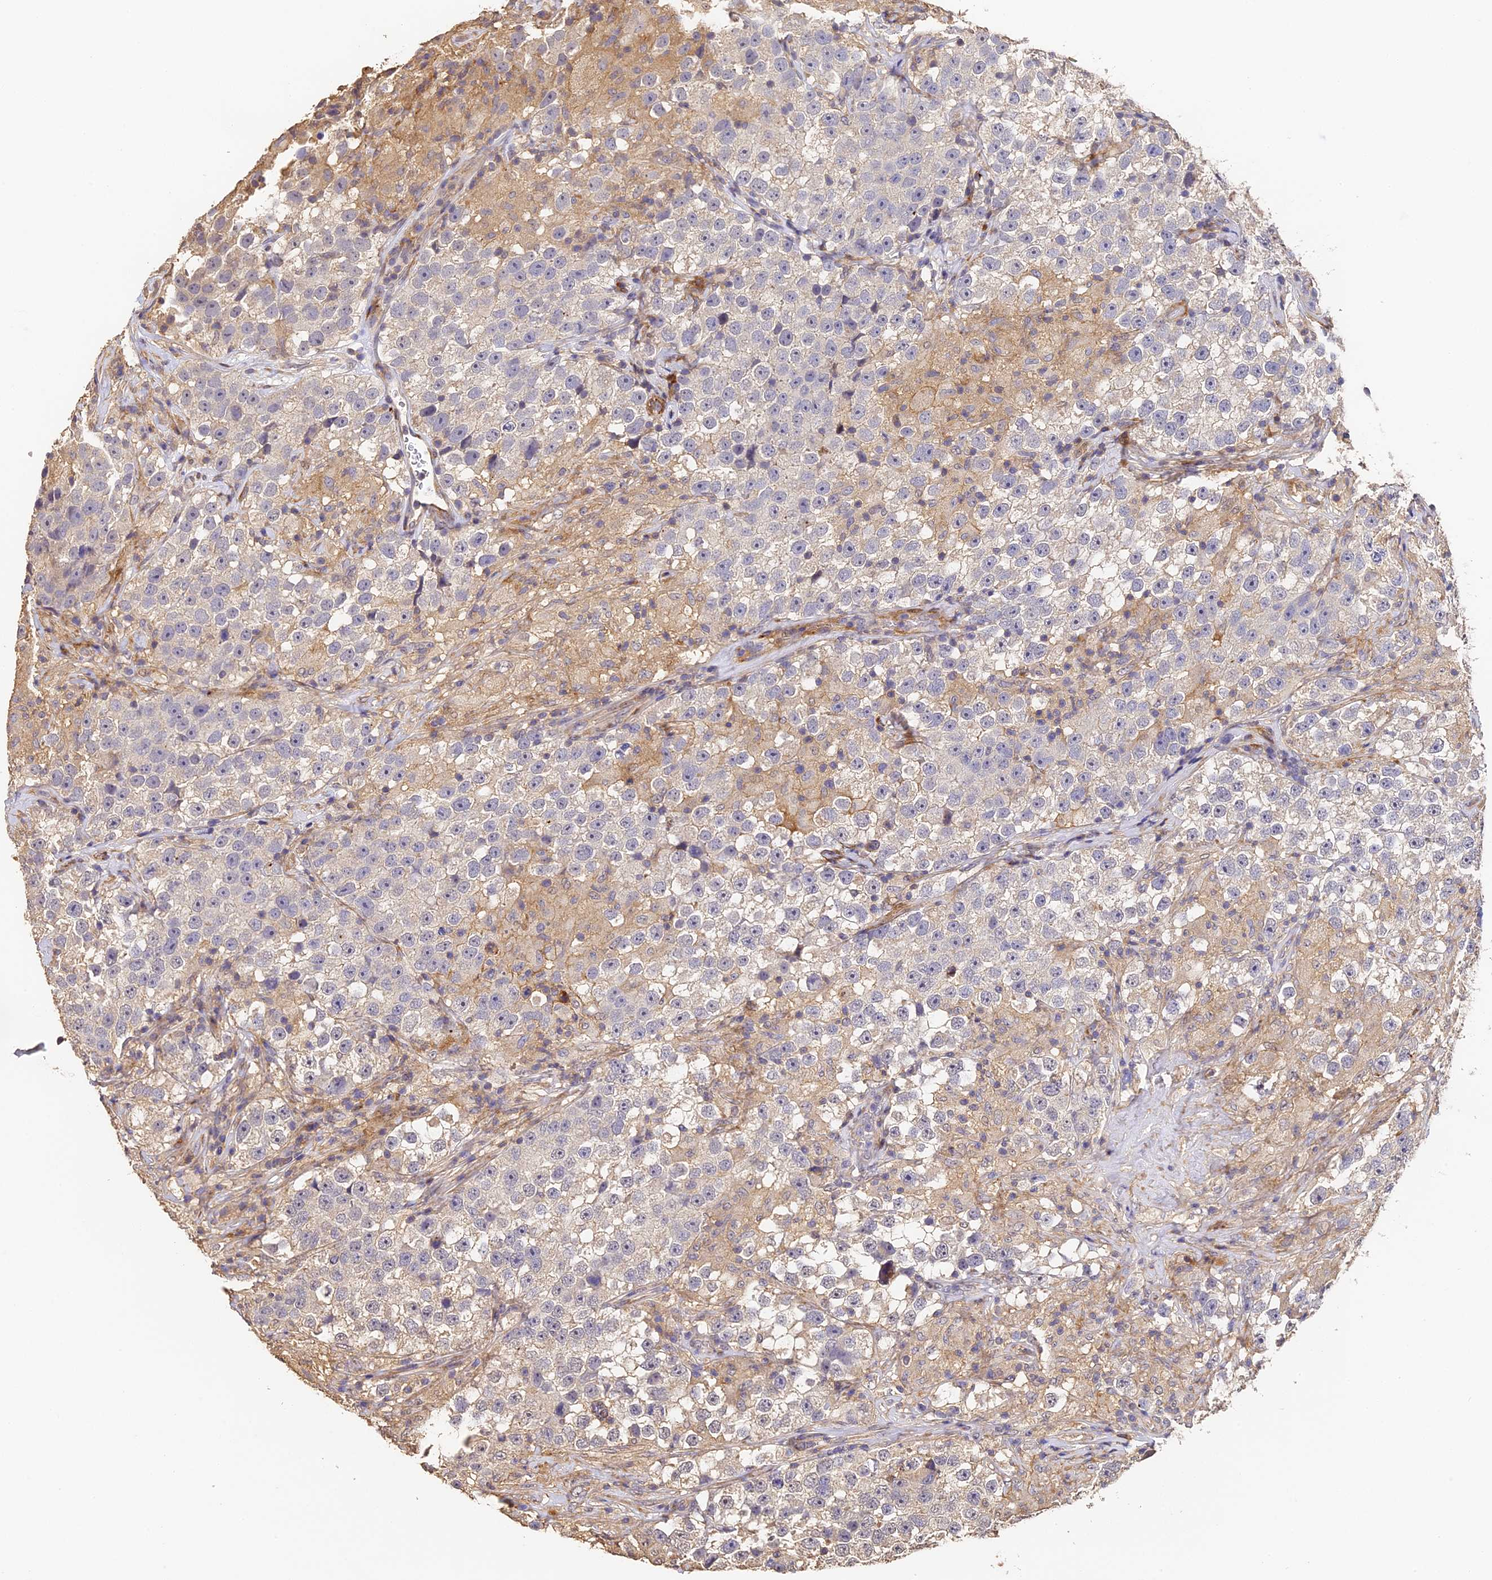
{"staining": {"intensity": "negative", "quantity": "none", "location": "none"}, "tissue": "testis cancer", "cell_type": "Tumor cells", "image_type": "cancer", "snomed": [{"axis": "morphology", "description": "Seminoma, NOS"}, {"axis": "topography", "description": "Testis"}], "caption": "Protein analysis of testis cancer (seminoma) displays no significant positivity in tumor cells.", "gene": "SLC11A1", "patient": {"sex": "male", "age": 46}}